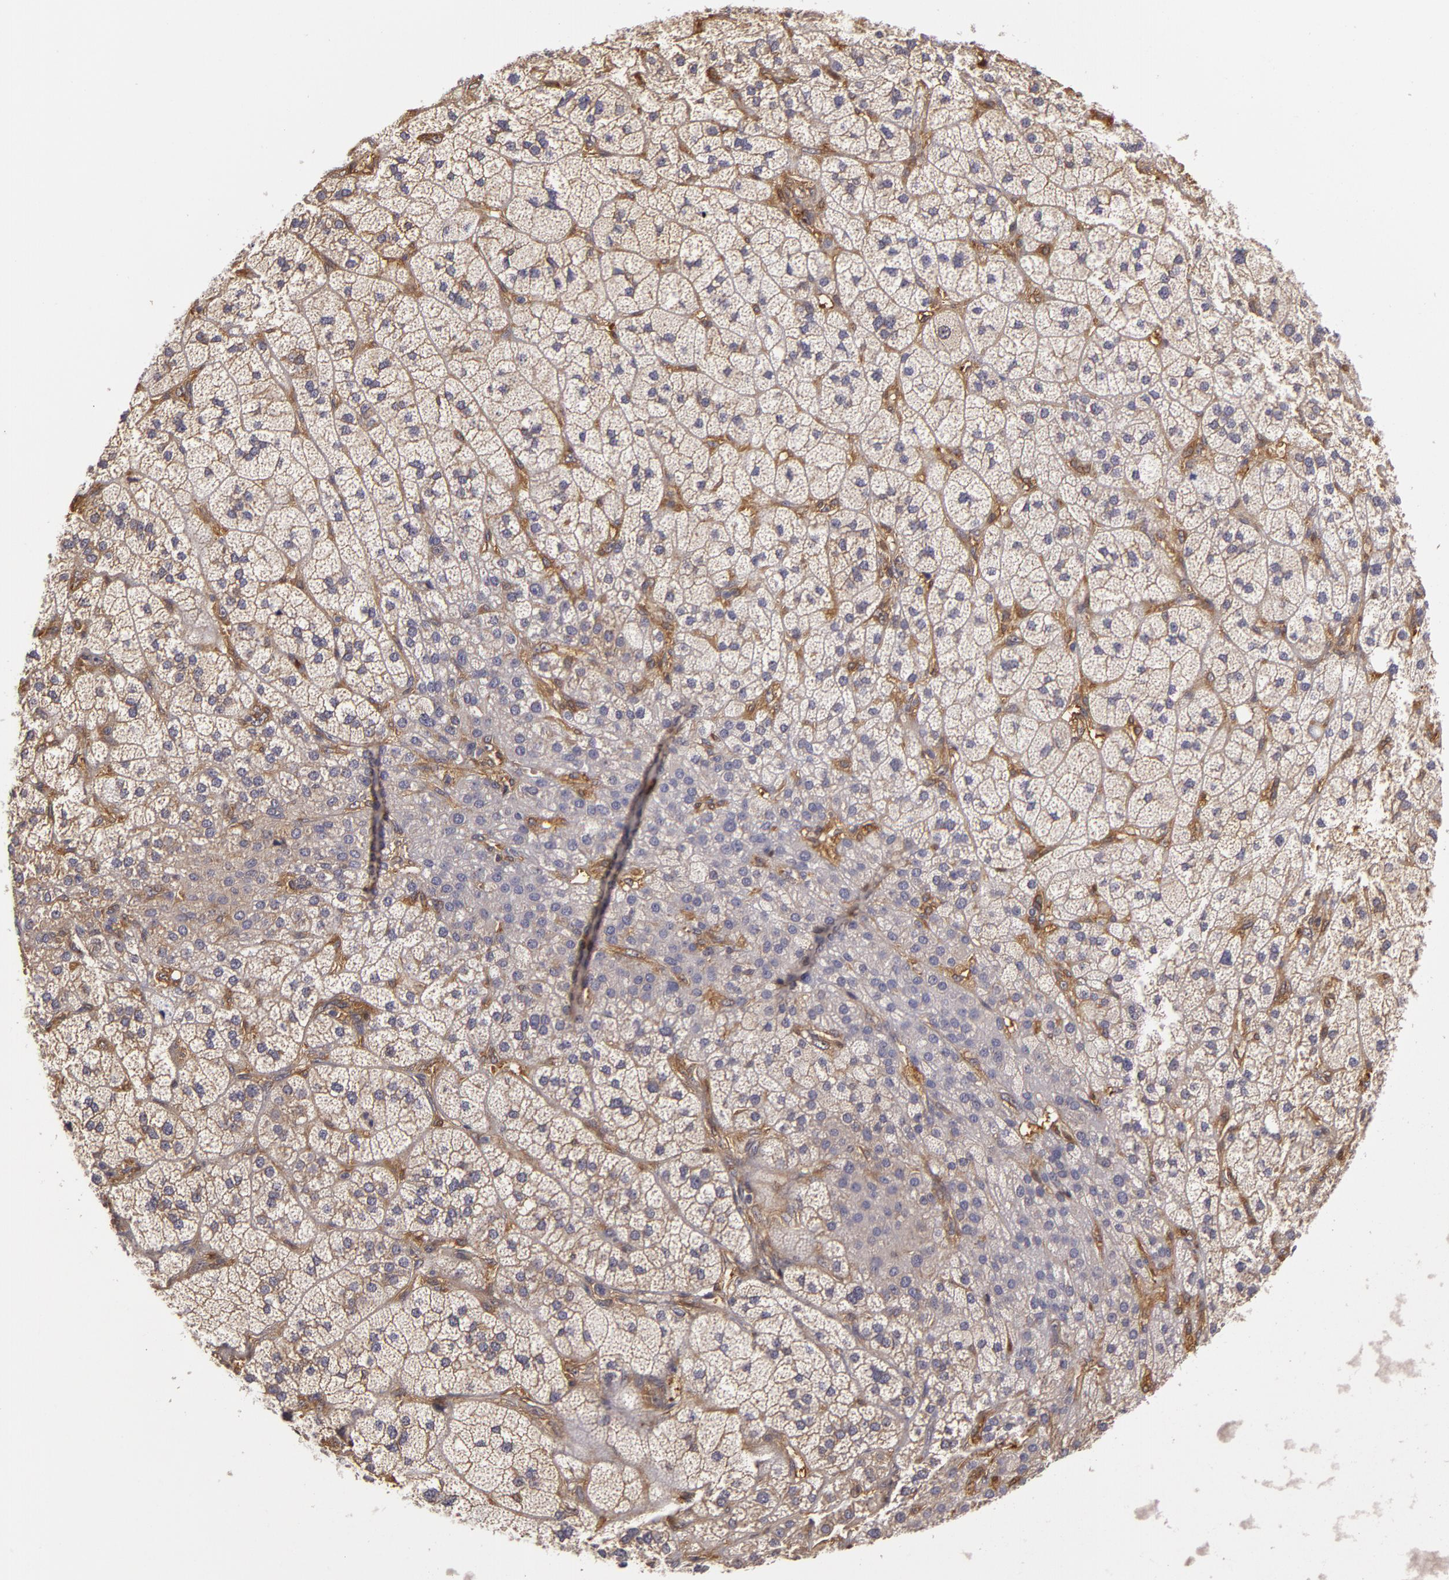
{"staining": {"intensity": "weak", "quantity": "<25%", "location": "cytoplasmic/membranous"}, "tissue": "adrenal gland", "cell_type": "Glandular cells", "image_type": "normal", "snomed": [{"axis": "morphology", "description": "Normal tissue, NOS"}, {"axis": "topography", "description": "Adrenal gland"}], "caption": "DAB immunohistochemical staining of benign human adrenal gland shows no significant positivity in glandular cells.", "gene": "ZNF229", "patient": {"sex": "female", "age": 60}}